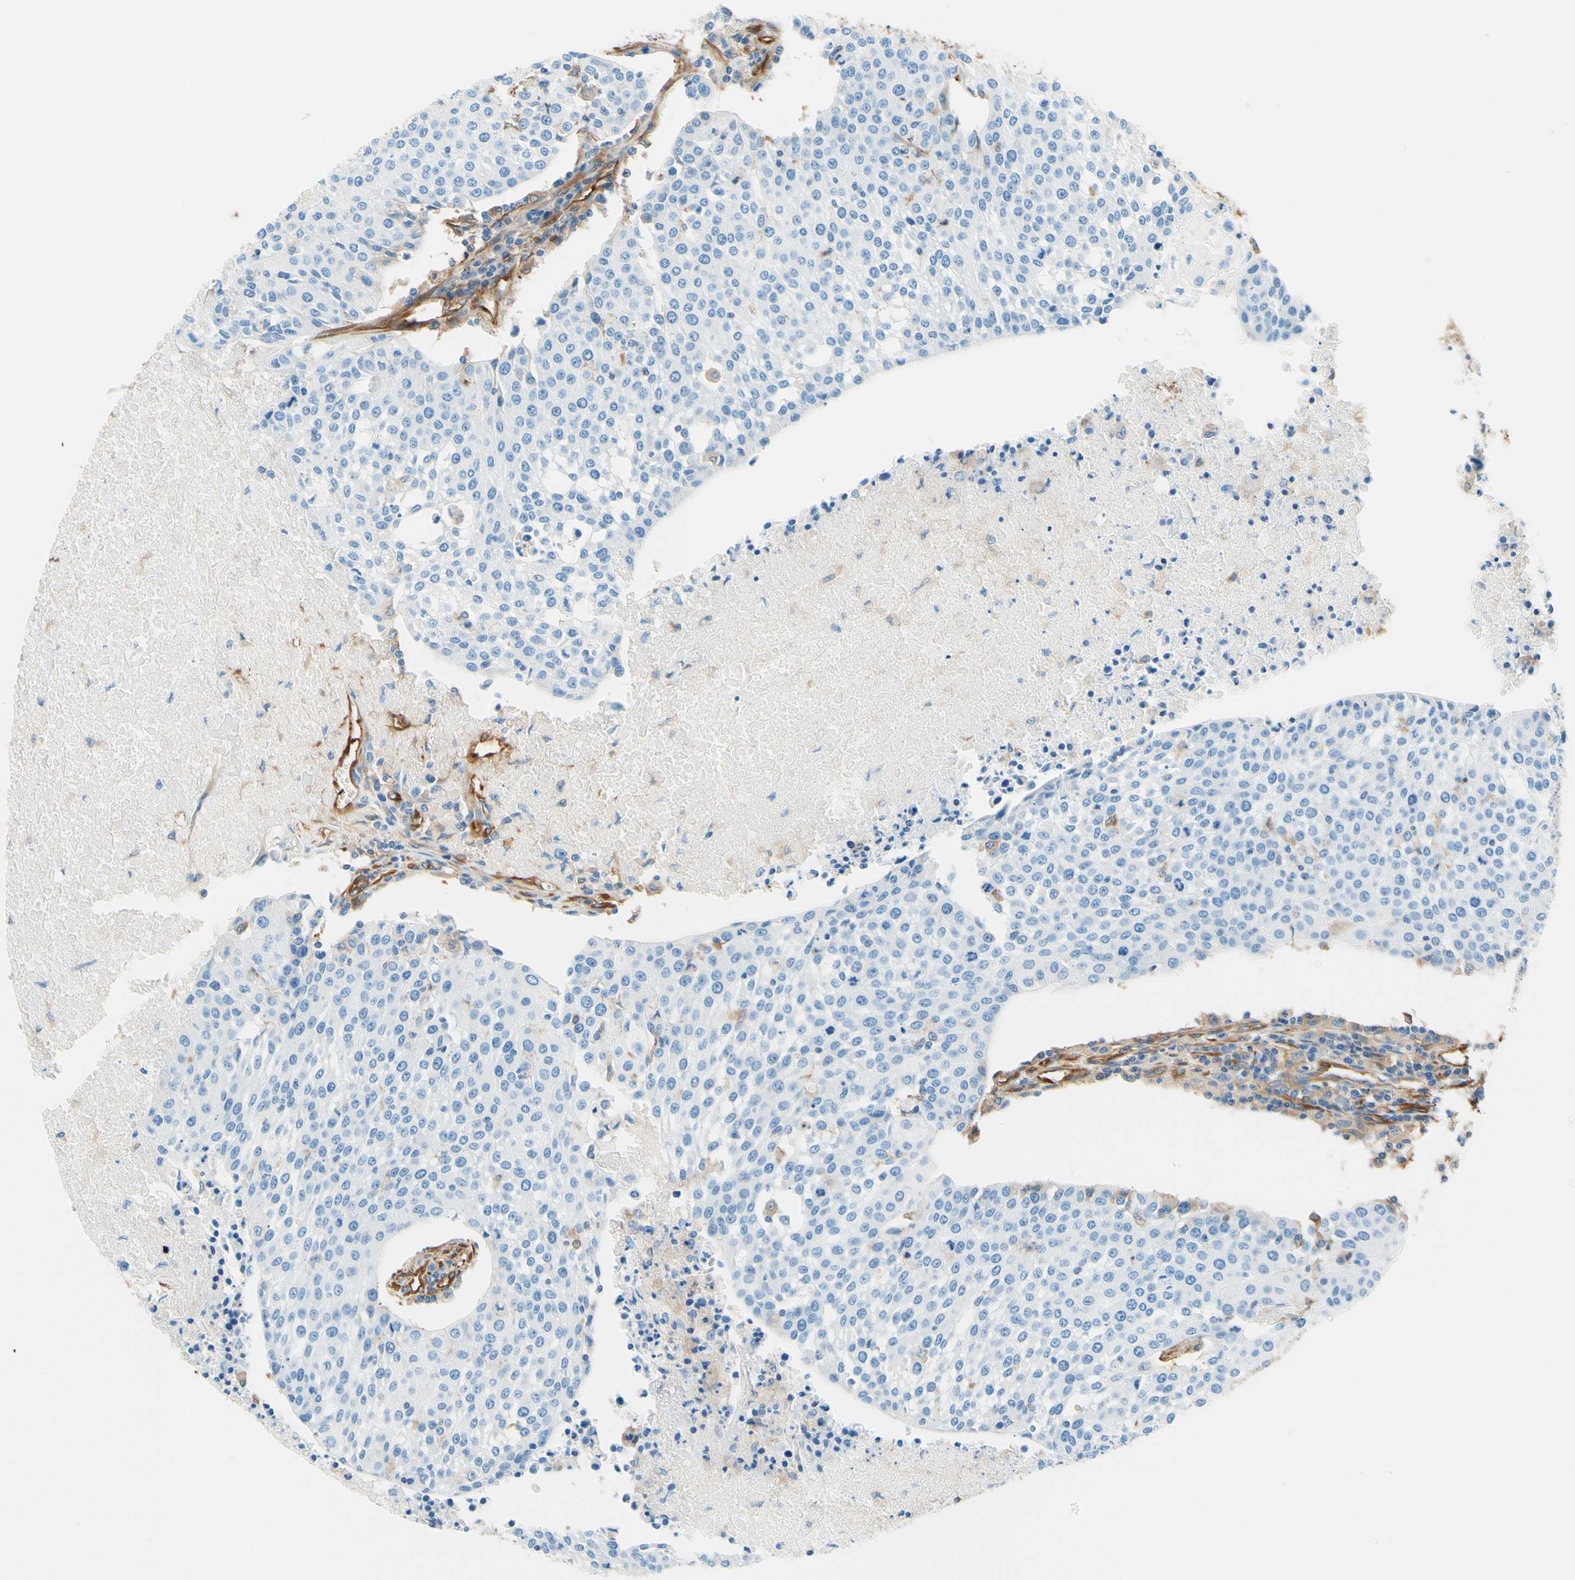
{"staining": {"intensity": "negative", "quantity": "none", "location": "none"}, "tissue": "urothelial cancer", "cell_type": "Tumor cells", "image_type": "cancer", "snomed": [{"axis": "morphology", "description": "Urothelial carcinoma, High grade"}, {"axis": "topography", "description": "Urinary bladder"}], "caption": "A micrograph of high-grade urothelial carcinoma stained for a protein reveals no brown staining in tumor cells.", "gene": "DPYSL3", "patient": {"sex": "female", "age": 85}}